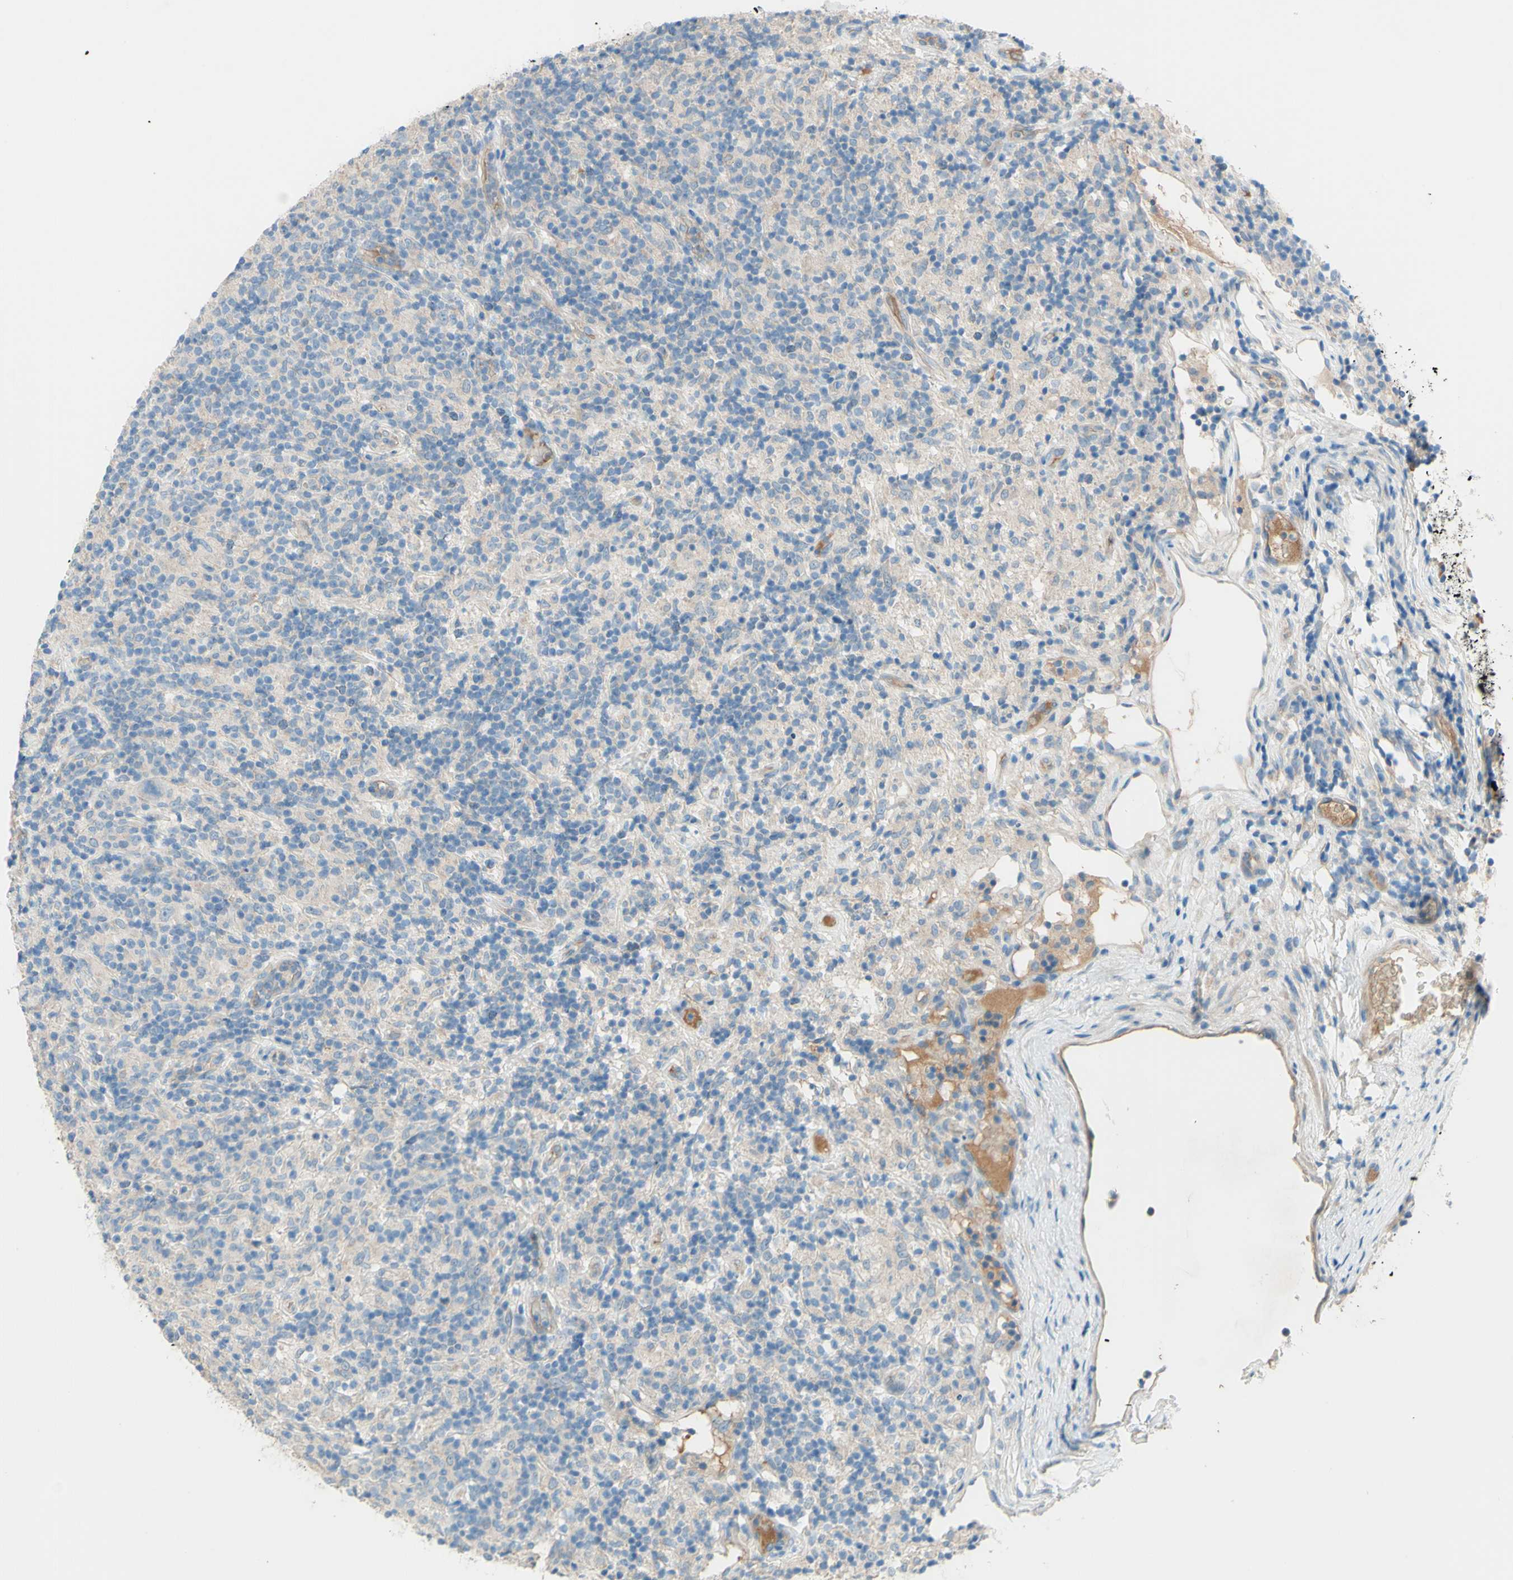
{"staining": {"intensity": "negative", "quantity": "none", "location": "none"}, "tissue": "lymphoma", "cell_type": "Tumor cells", "image_type": "cancer", "snomed": [{"axis": "morphology", "description": "Hodgkin's disease, NOS"}, {"axis": "topography", "description": "Lymph node"}], "caption": "IHC micrograph of Hodgkin's disease stained for a protein (brown), which exhibits no positivity in tumor cells.", "gene": "IL2", "patient": {"sex": "male", "age": 70}}